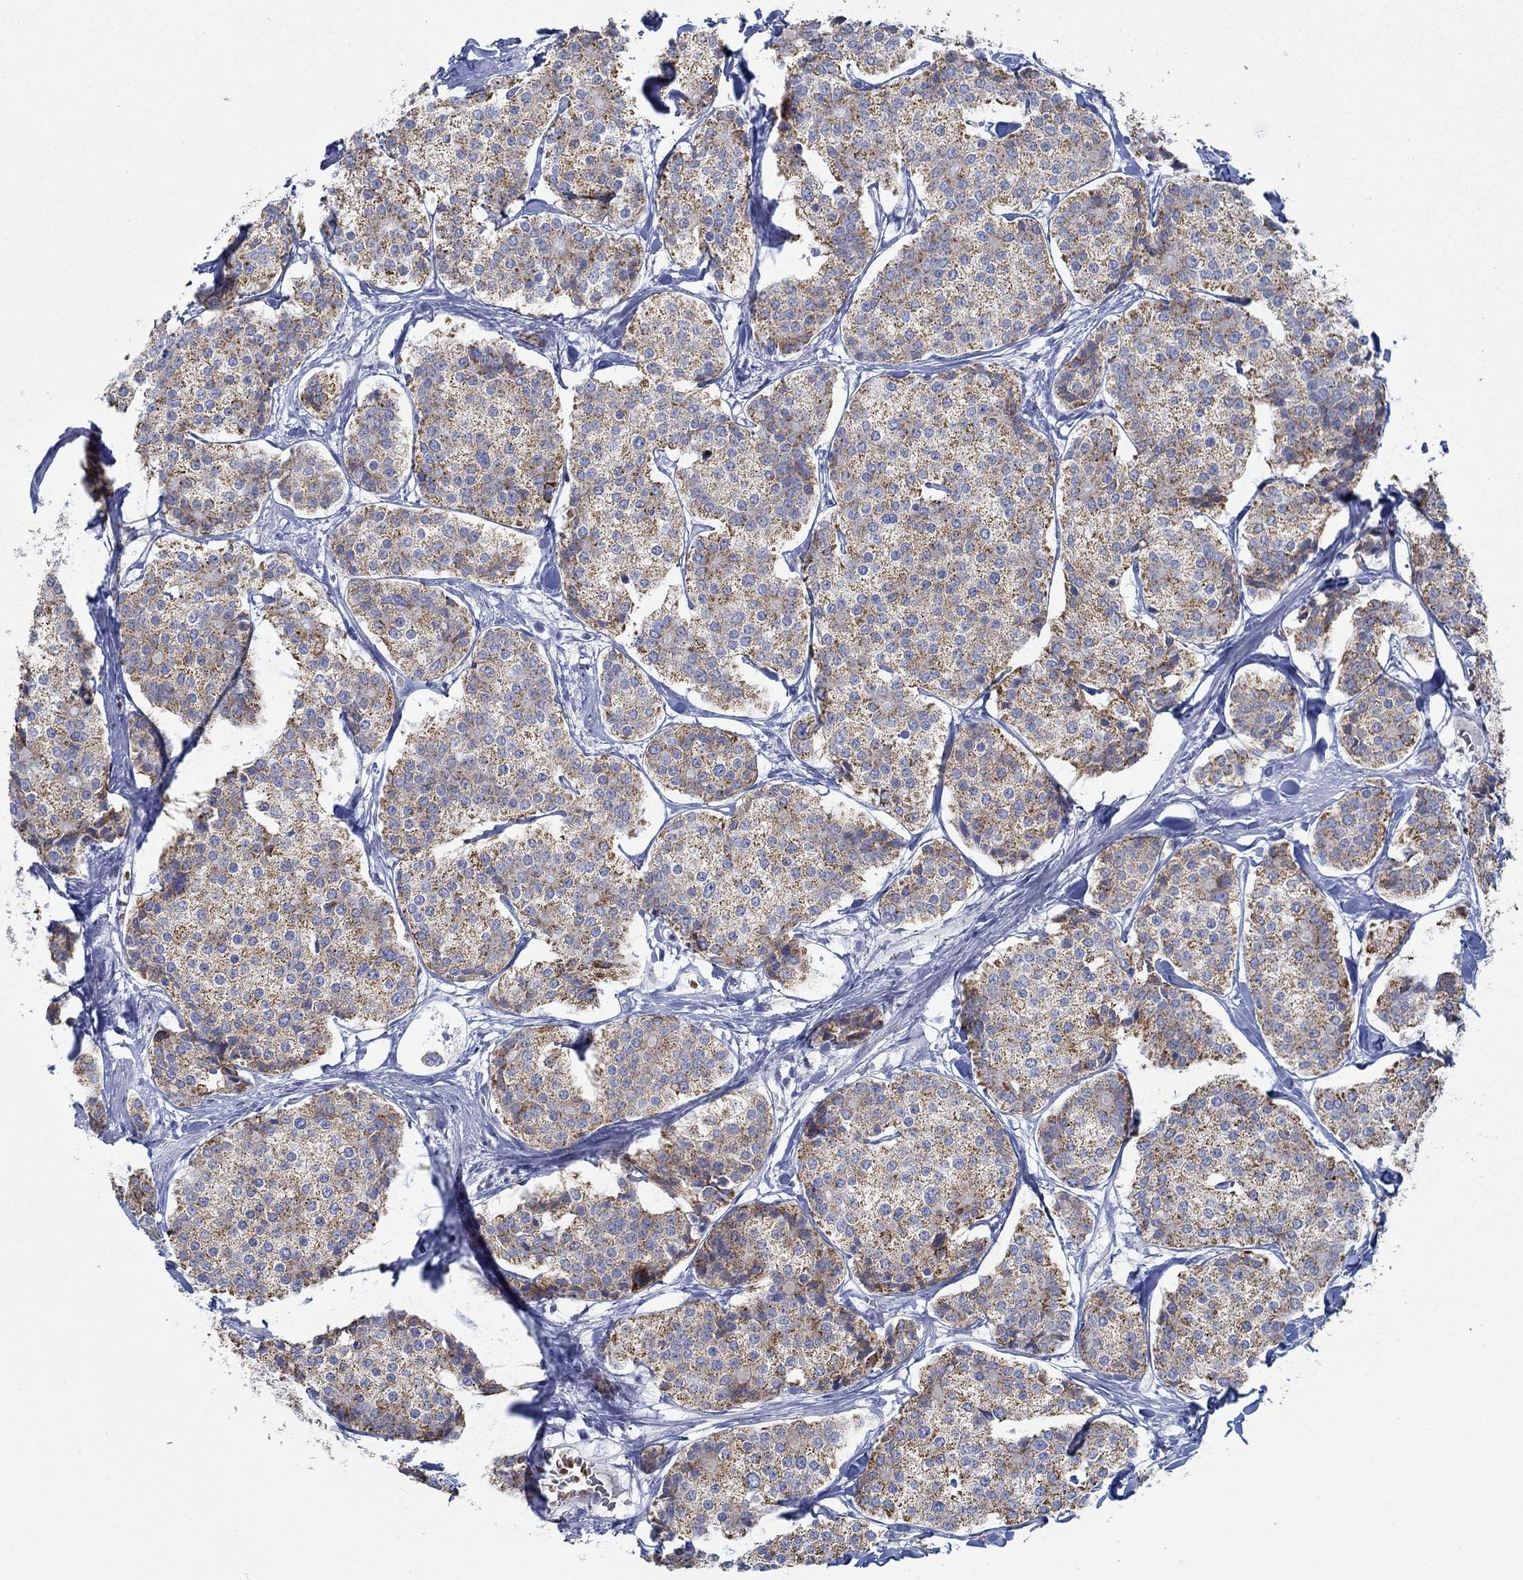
{"staining": {"intensity": "strong", "quantity": "25%-75%", "location": "cytoplasmic/membranous"}, "tissue": "carcinoid", "cell_type": "Tumor cells", "image_type": "cancer", "snomed": [{"axis": "morphology", "description": "Carcinoid, malignant, NOS"}, {"axis": "topography", "description": "Small intestine"}], "caption": "Brown immunohistochemical staining in carcinoid demonstrates strong cytoplasmic/membranous expression in about 25%-75% of tumor cells. (DAB IHC with brightfield microscopy, high magnification).", "gene": "GLOD5", "patient": {"sex": "female", "age": 65}}